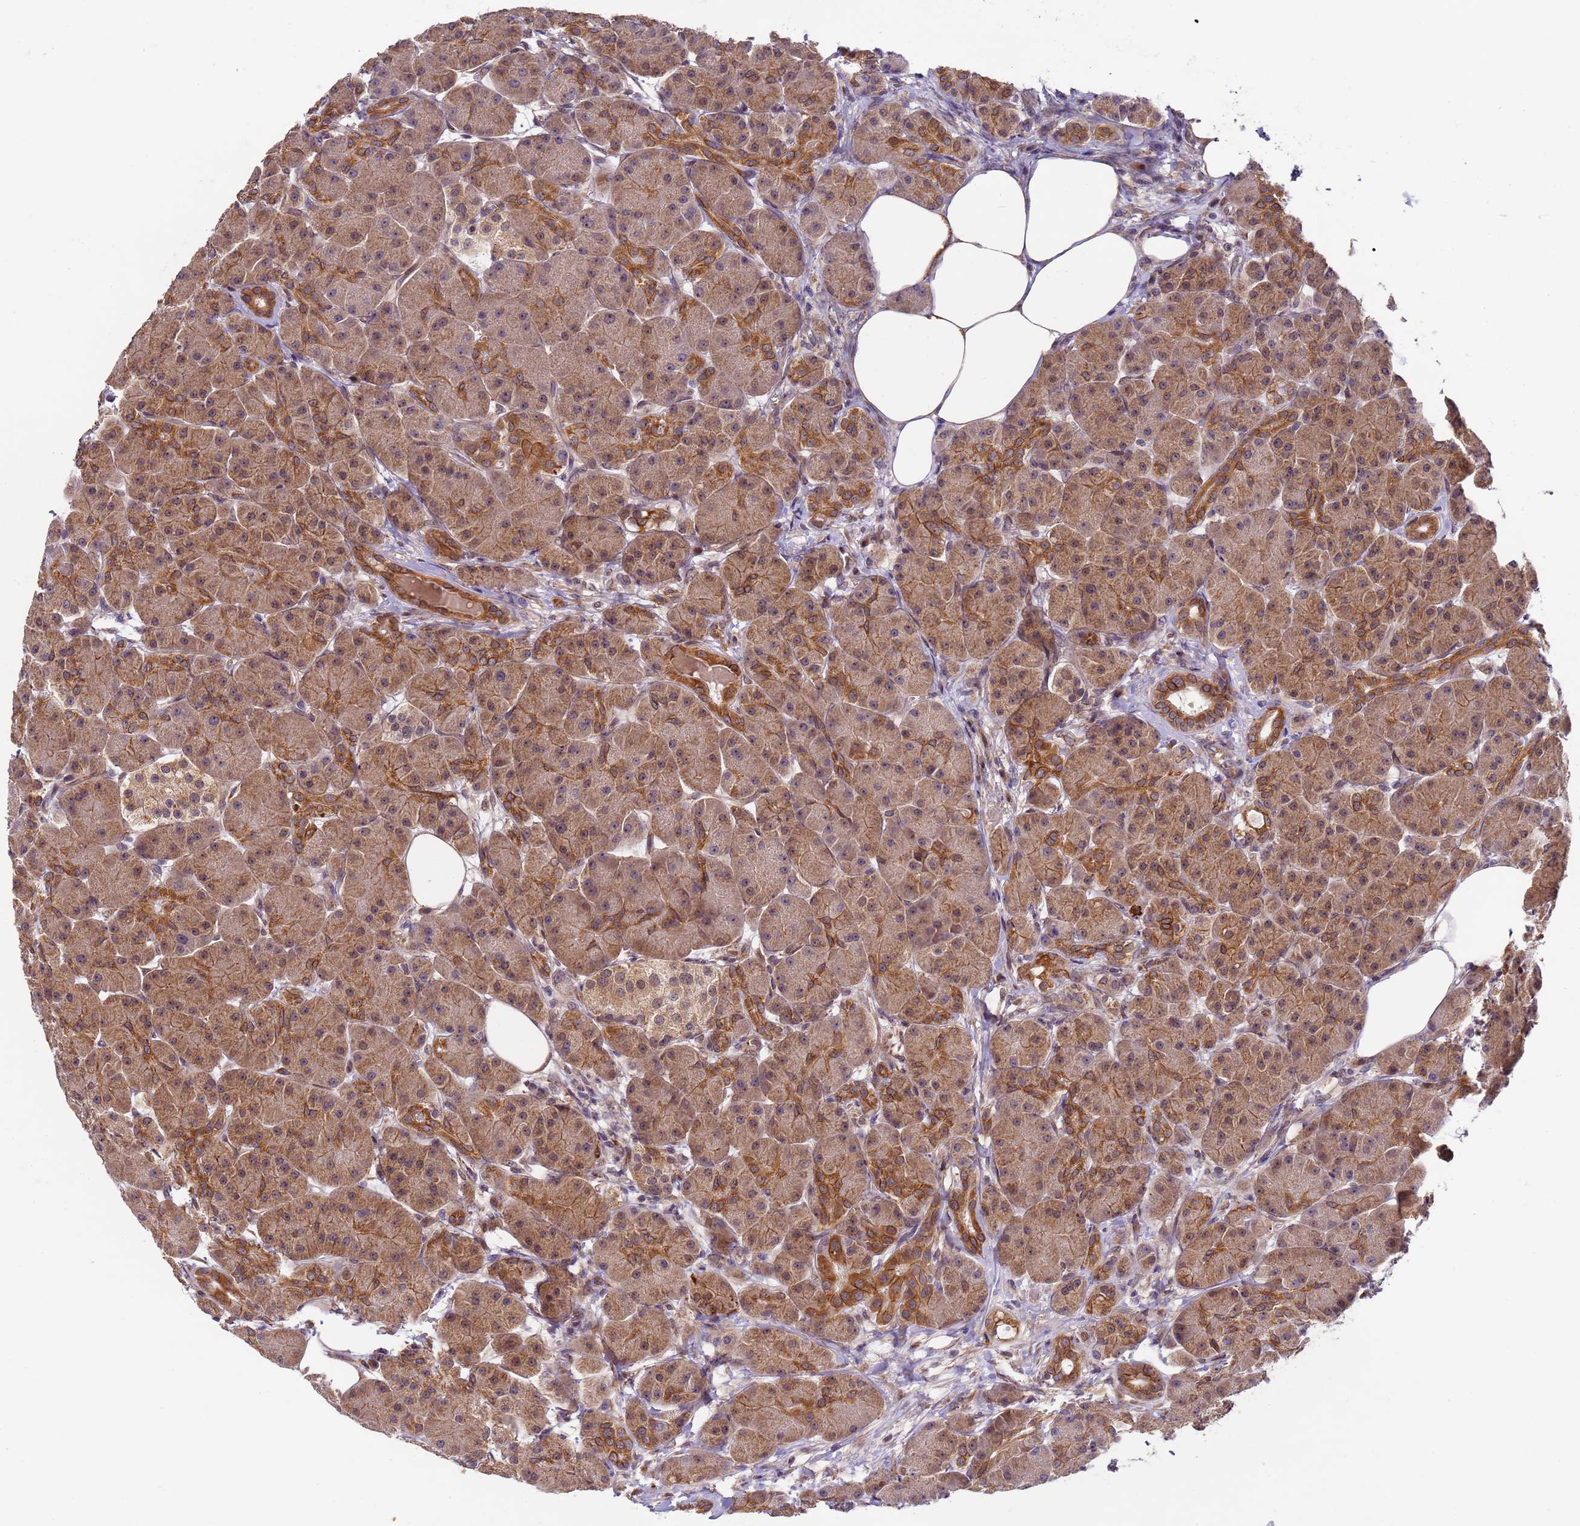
{"staining": {"intensity": "moderate", "quantity": ">75%", "location": "cytoplasmic/membranous"}, "tissue": "pancreas", "cell_type": "Exocrine glandular cells", "image_type": "normal", "snomed": [{"axis": "morphology", "description": "Normal tissue, NOS"}, {"axis": "topography", "description": "Pancreas"}], "caption": "Immunohistochemistry of normal pancreas reveals medium levels of moderate cytoplasmic/membranous expression in about >75% of exocrine glandular cells.", "gene": "RAPGEF3", "patient": {"sex": "male", "age": 63}}